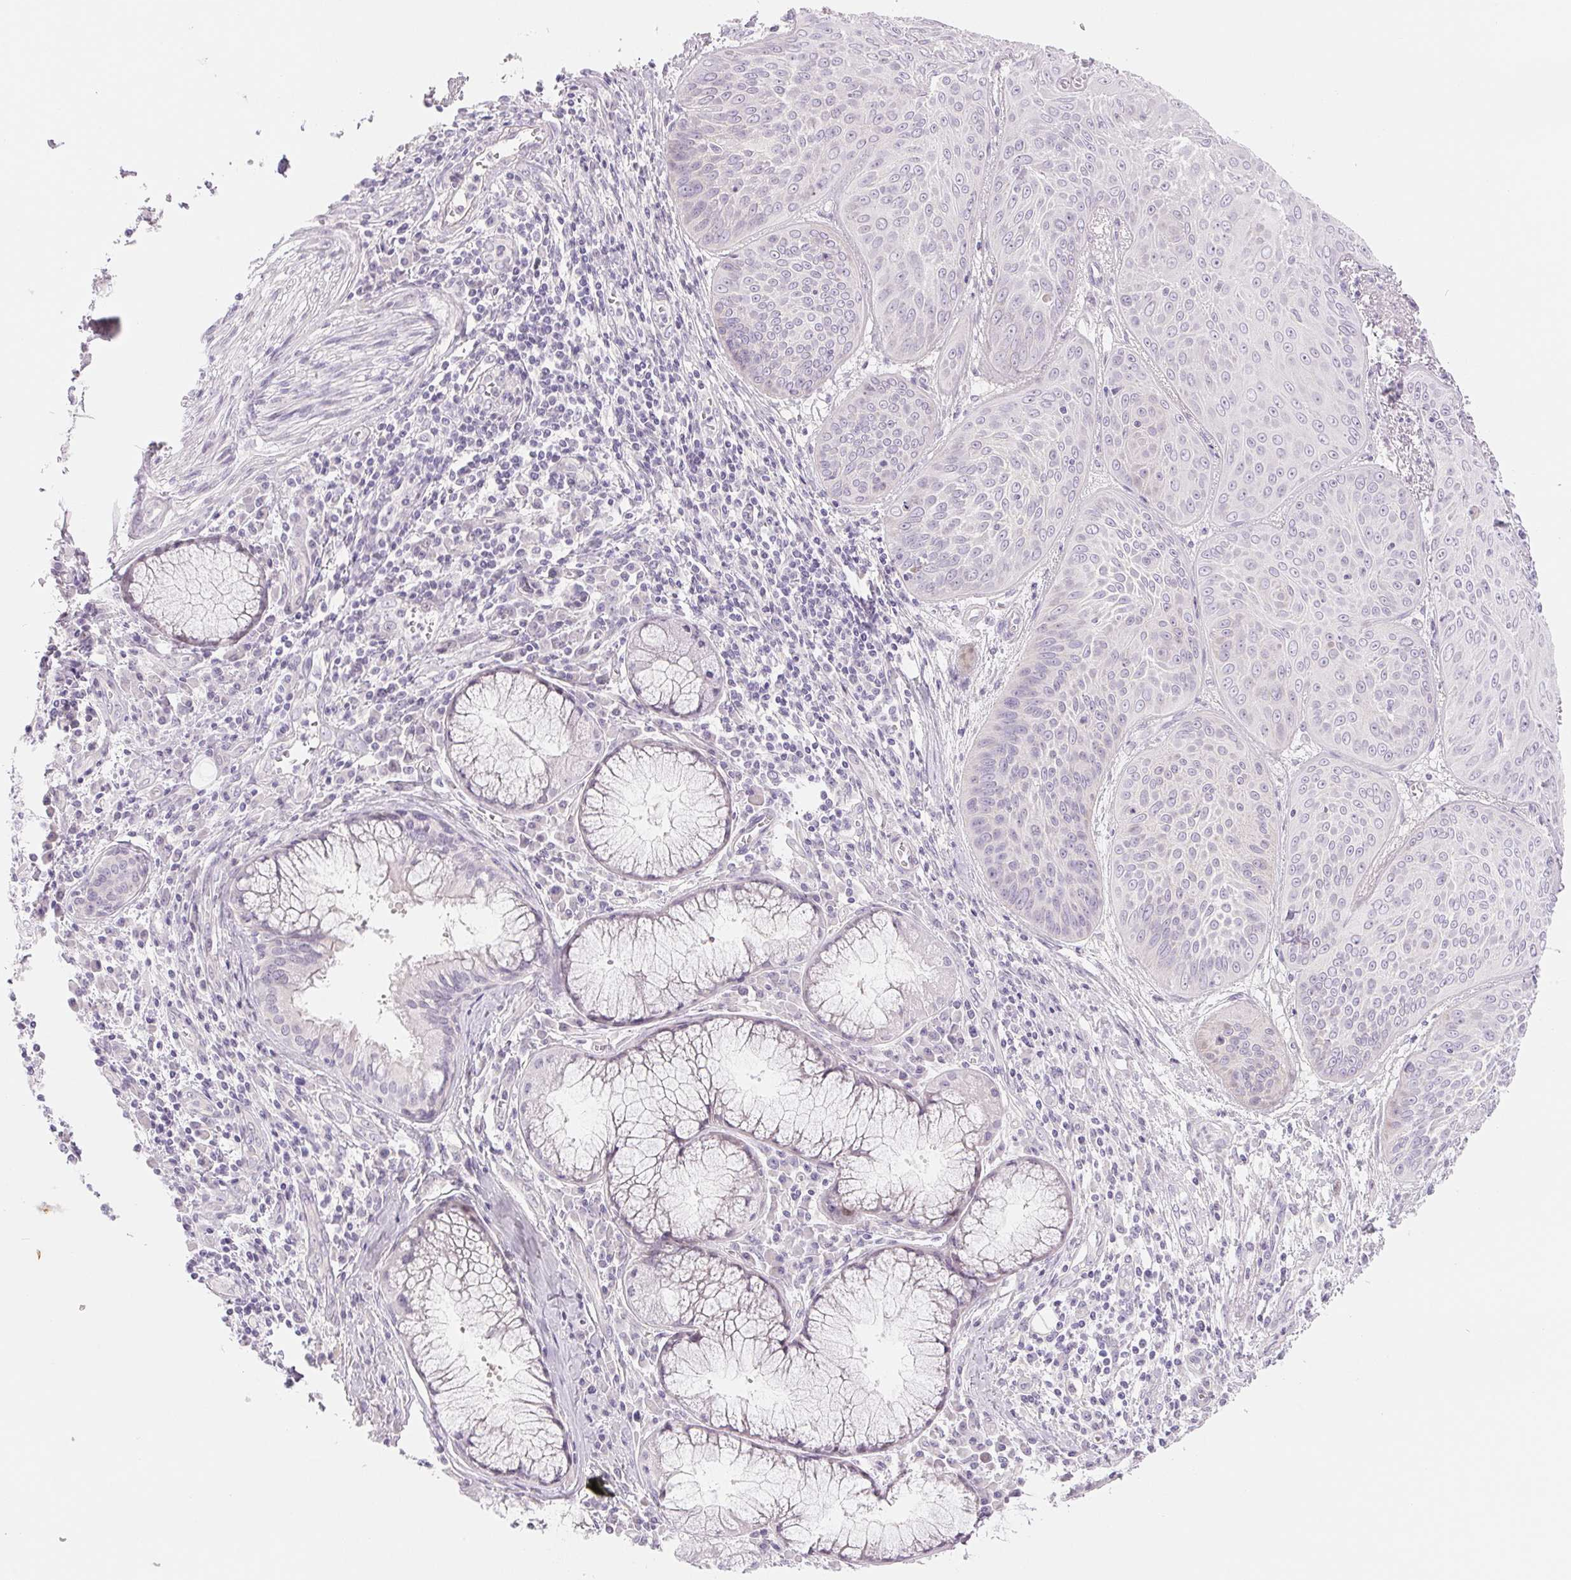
{"staining": {"intensity": "negative", "quantity": "none", "location": "none"}, "tissue": "lung cancer", "cell_type": "Tumor cells", "image_type": "cancer", "snomed": [{"axis": "morphology", "description": "Squamous cell carcinoma, NOS"}, {"axis": "topography", "description": "Lung"}], "caption": "IHC histopathology image of human lung squamous cell carcinoma stained for a protein (brown), which displays no staining in tumor cells.", "gene": "CCDC168", "patient": {"sex": "male", "age": 74}}